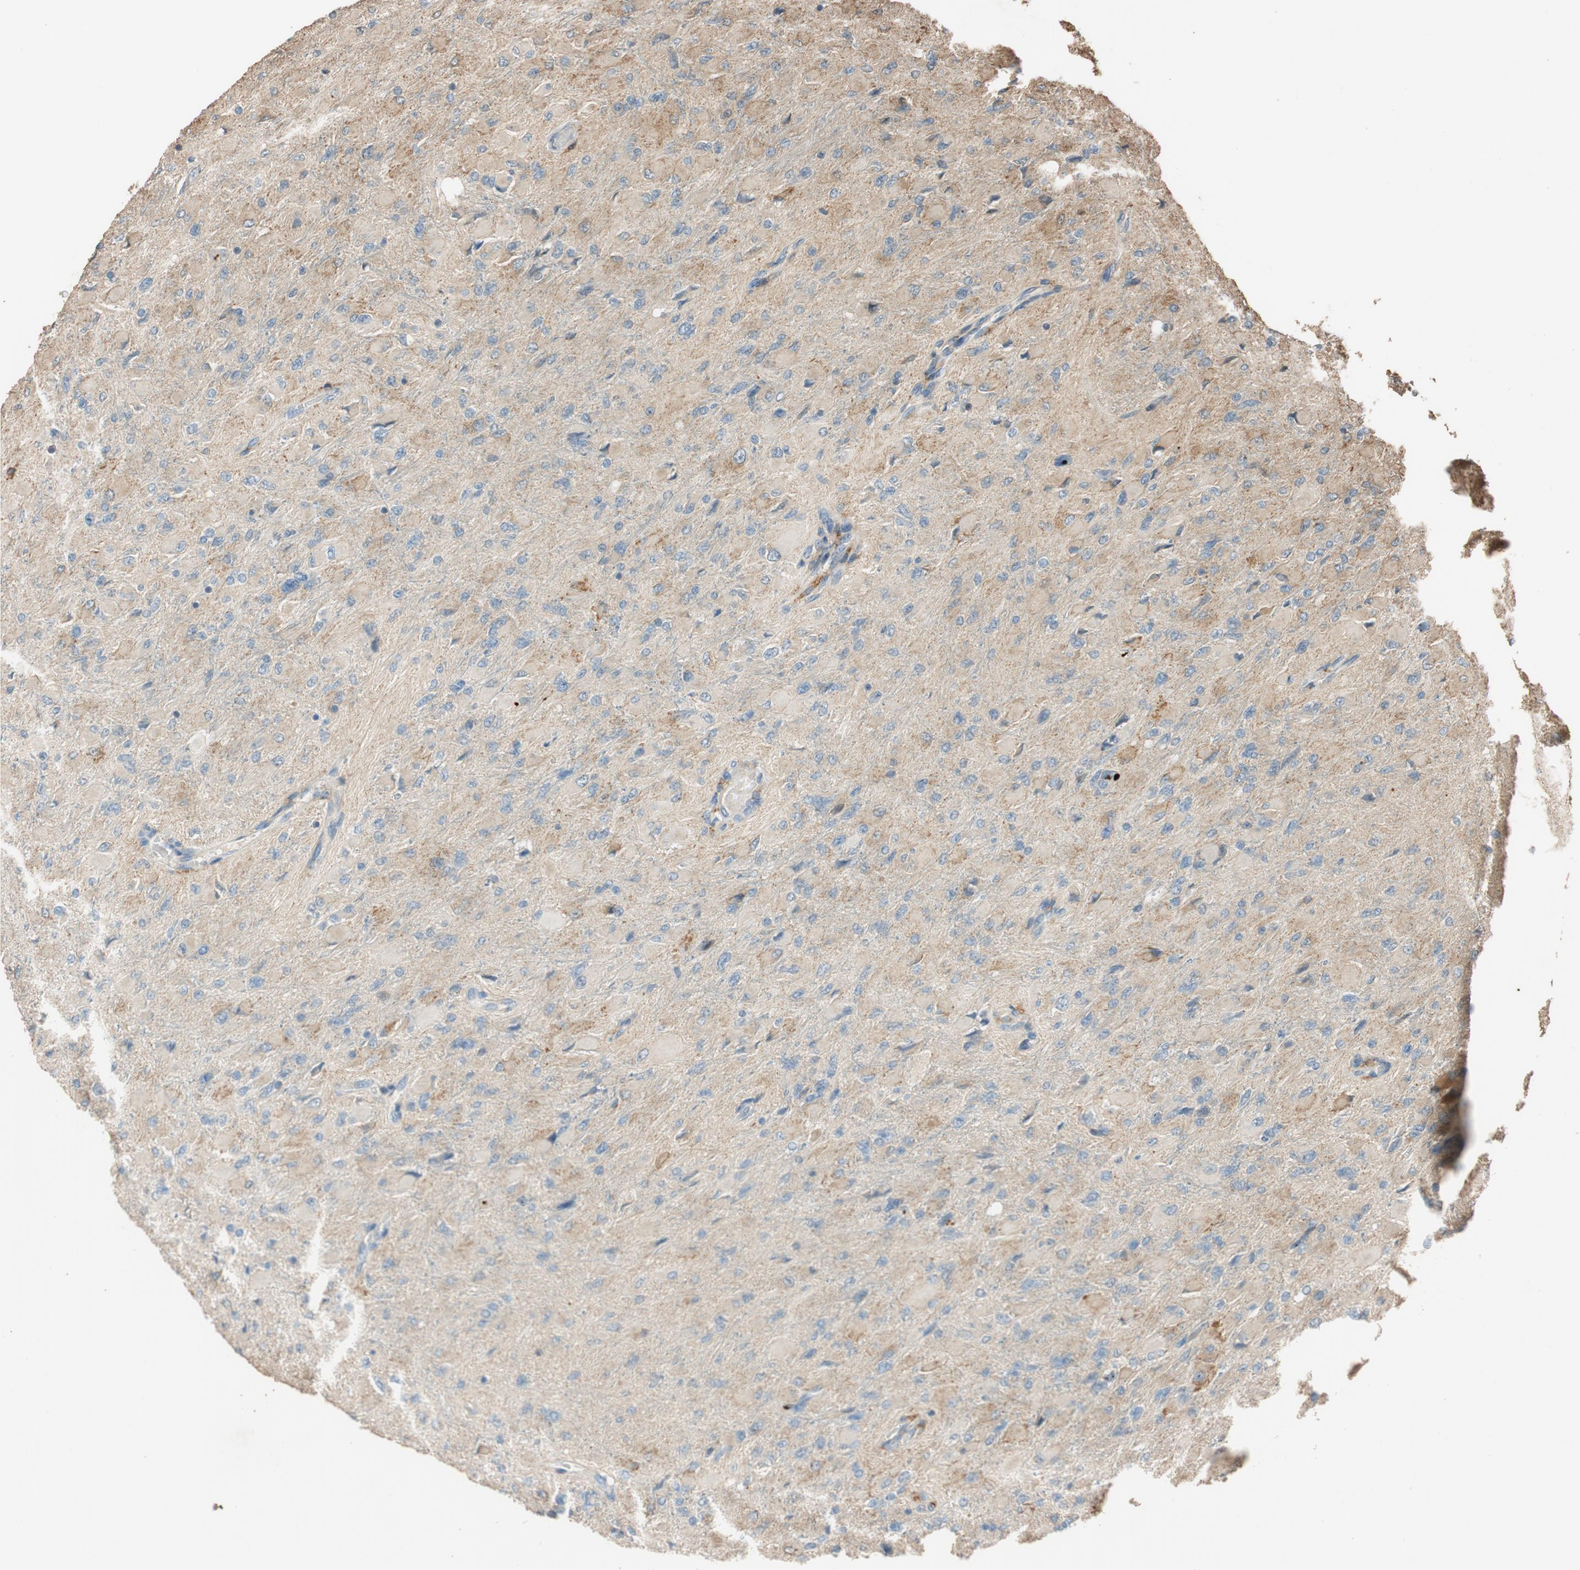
{"staining": {"intensity": "weak", "quantity": "<25%", "location": "cytoplasmic/membranous"}, "tissue": "glioma", "cell_type": "Tumor cells", "image_type": "cancer", "snomed": [{"axis": "morphology", "description": "Glioma, malignant, High grade"}, {"axis": "topography", "description": "Cerebral cortex"}], "caption": "IHC micrograph of neoplastic tissue: human glioma stained with DAB (3,3'-diaminobenzidine) reveals no significant protein staining in tumor cells.", "gene": "MST1R", "patient": {"sex": "female", "age": 36}}